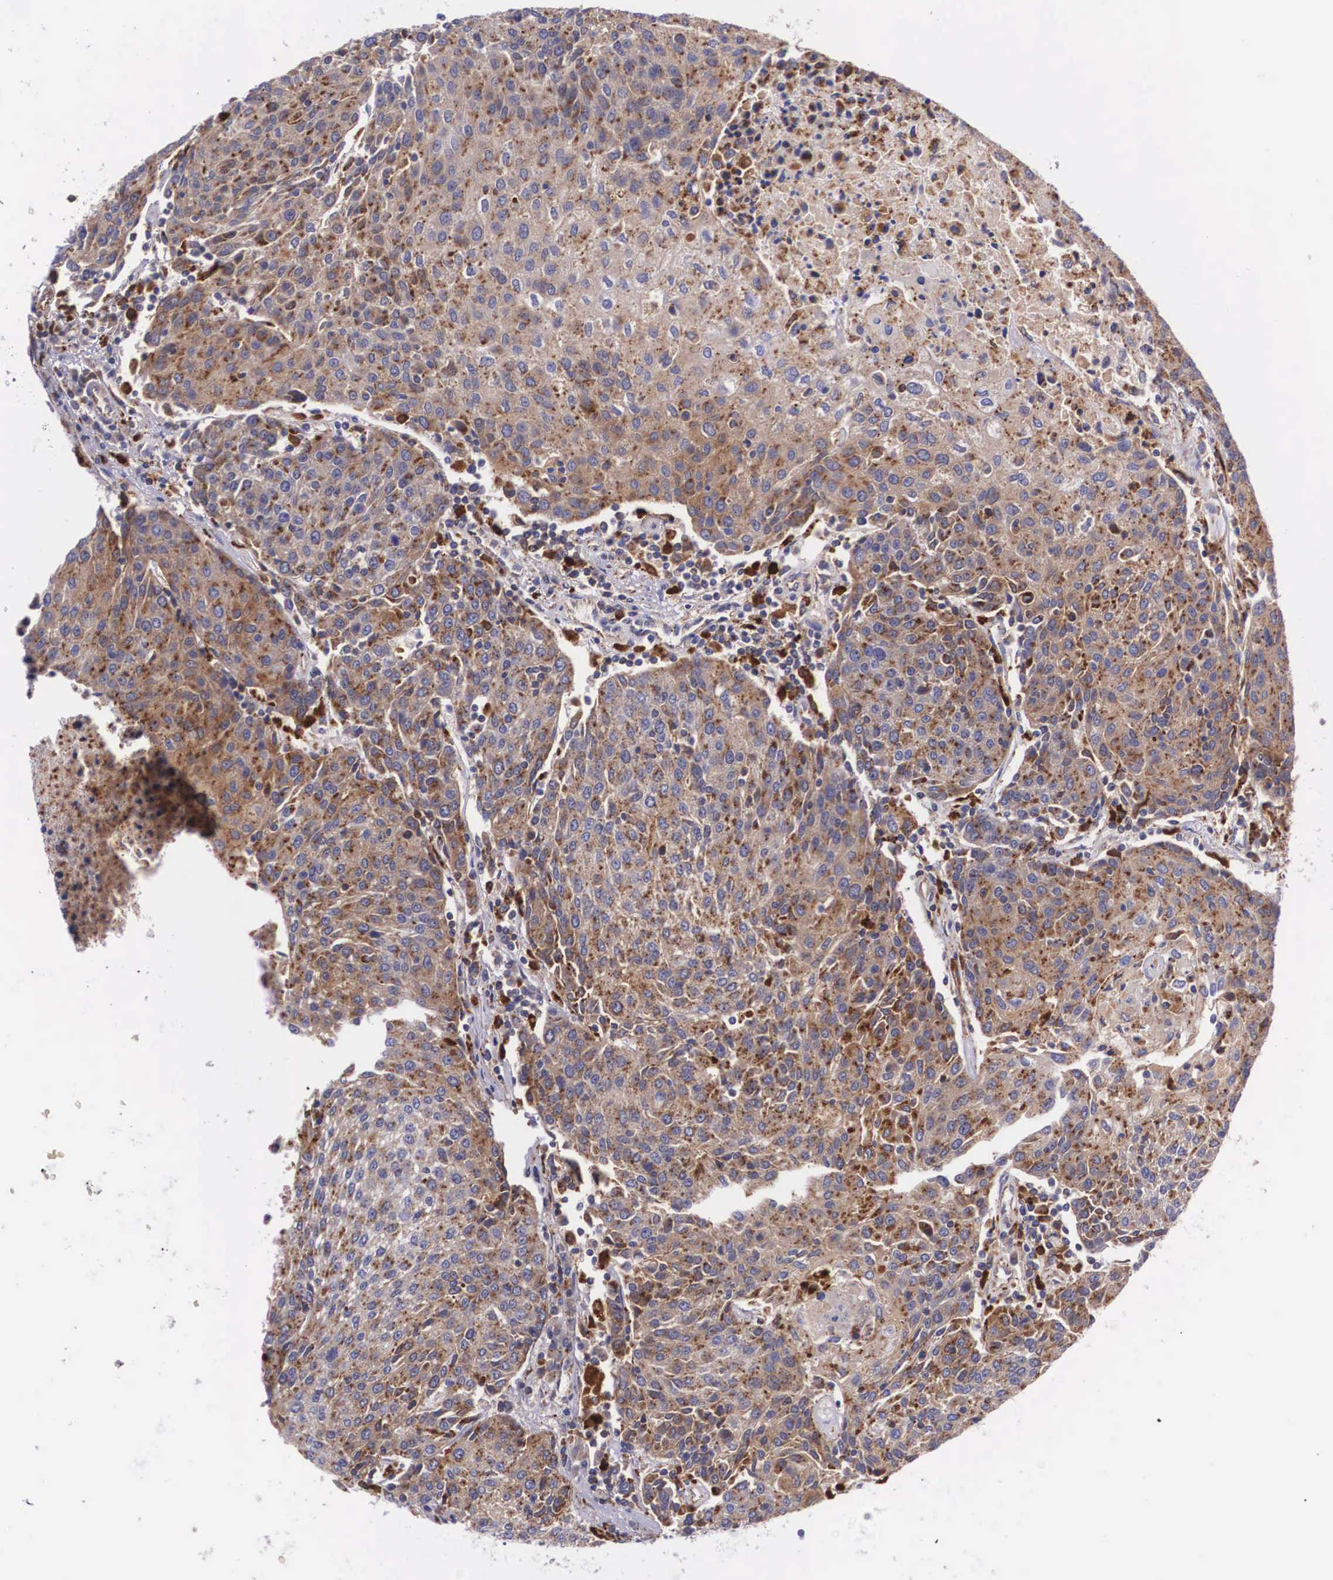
{"staining": {"intensity": "moderate", "quantity": ">75%", "location": "cytoplasmic/membranous"}, "tissue": "urothelial cancer", "cell_type": "Tumor cells", "image_type": "cancer", "snomed": [{"axis": "morphology", "description": "Urothelial carcinoma, High grade"}, {"axis": "topography", "description": "Urinary bladder"}], "caption": "Tumor cells exhibit moderate cytoplasmic/membranous expression in about >75% of cells in urothelial cancer.", "gene": "NAGA", "patient": {"sex": "female", "age": 85}}